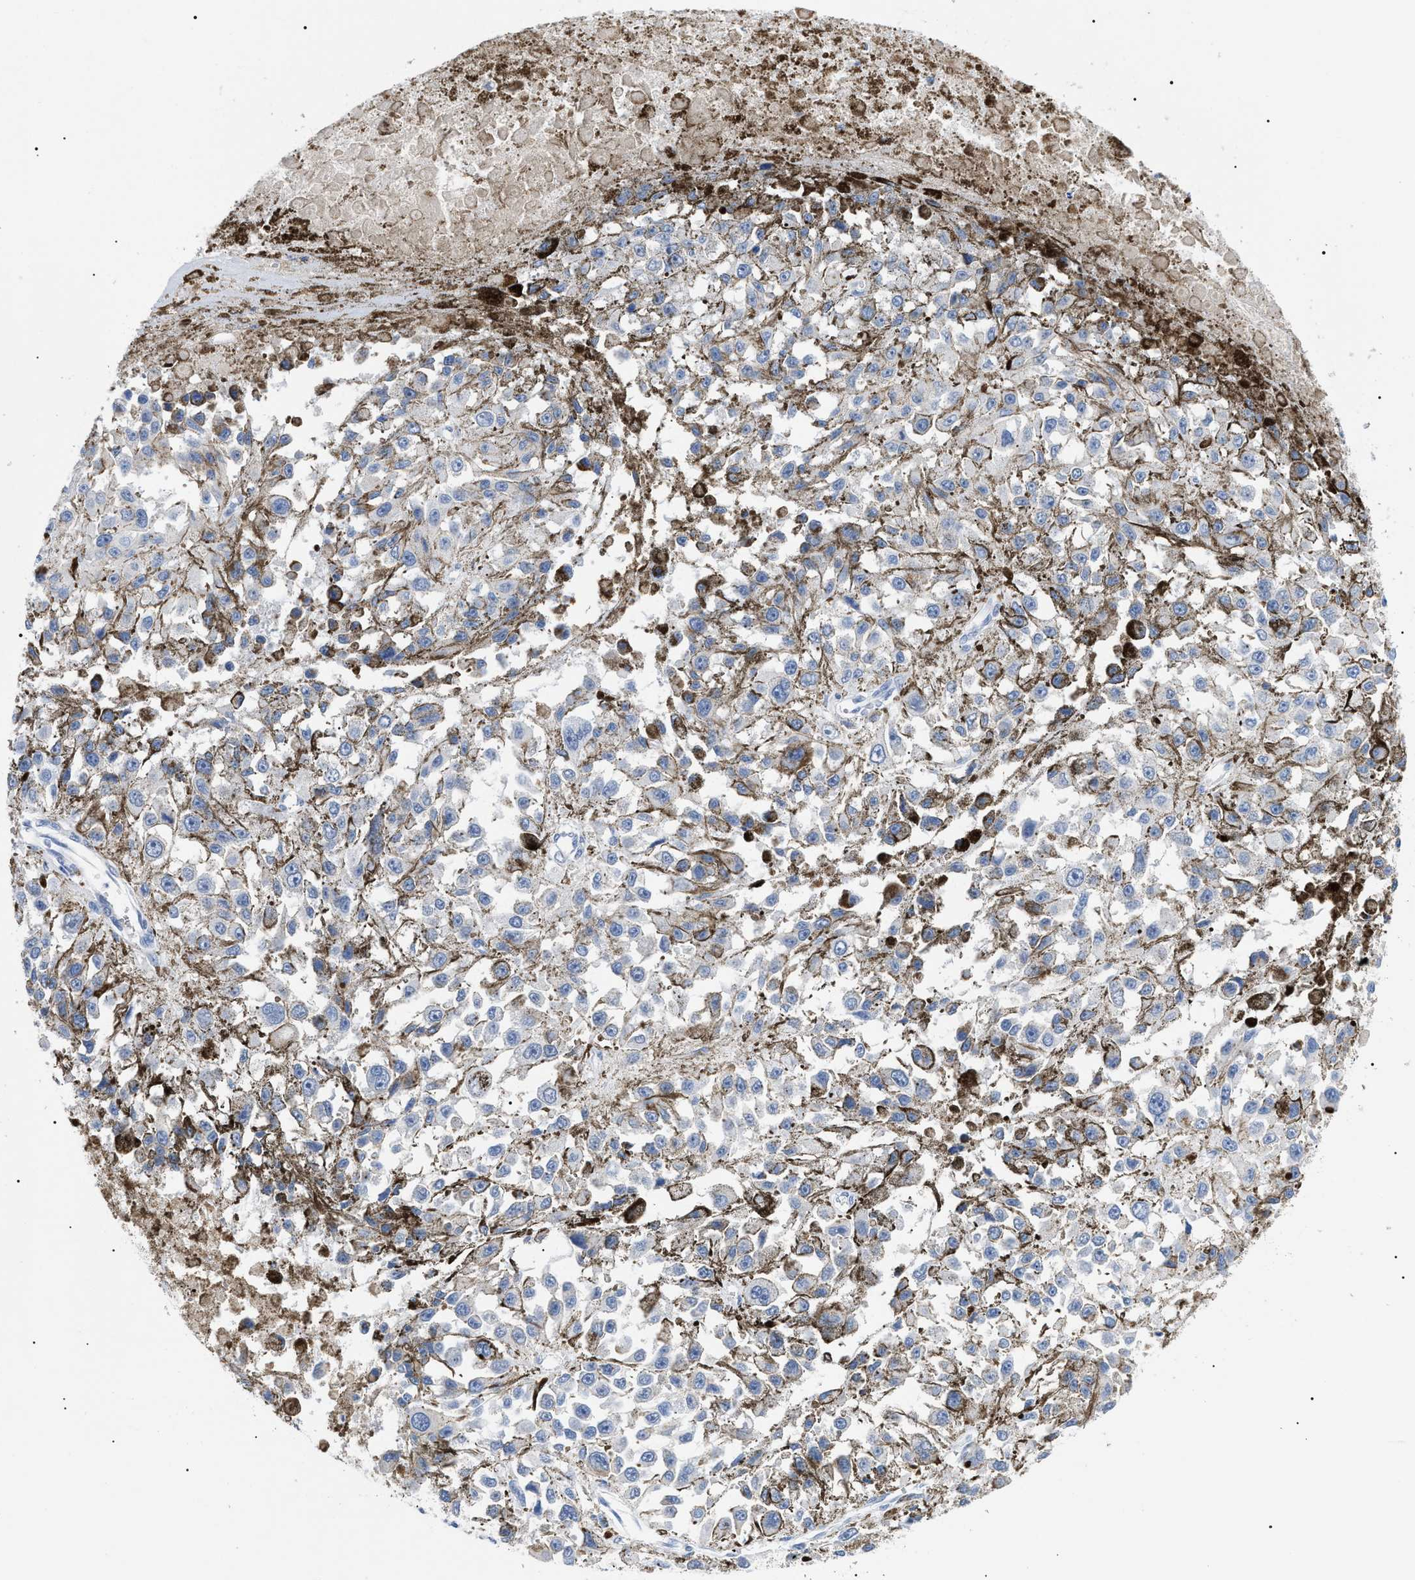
{"staining": {"intensity": "weak", "quantity": "<25%", "location": "cytoplasmic/membranous"}, "tissue": "melanoma", "cell_type": "Tumor cells", "image_type": "cancer", "snomed": [{"axis": "morphology", "description": "Malignant melanoma, Metastatic site"}, {"axis": "topography", "description": "Lymph node"}], "caption": "An immunohistochemistry micrograph of melanoma is shown. There is no staining in tumor cells of melanoma.", "gene": "ACKR1", "patient": {"sex": "male", "age": 59}}